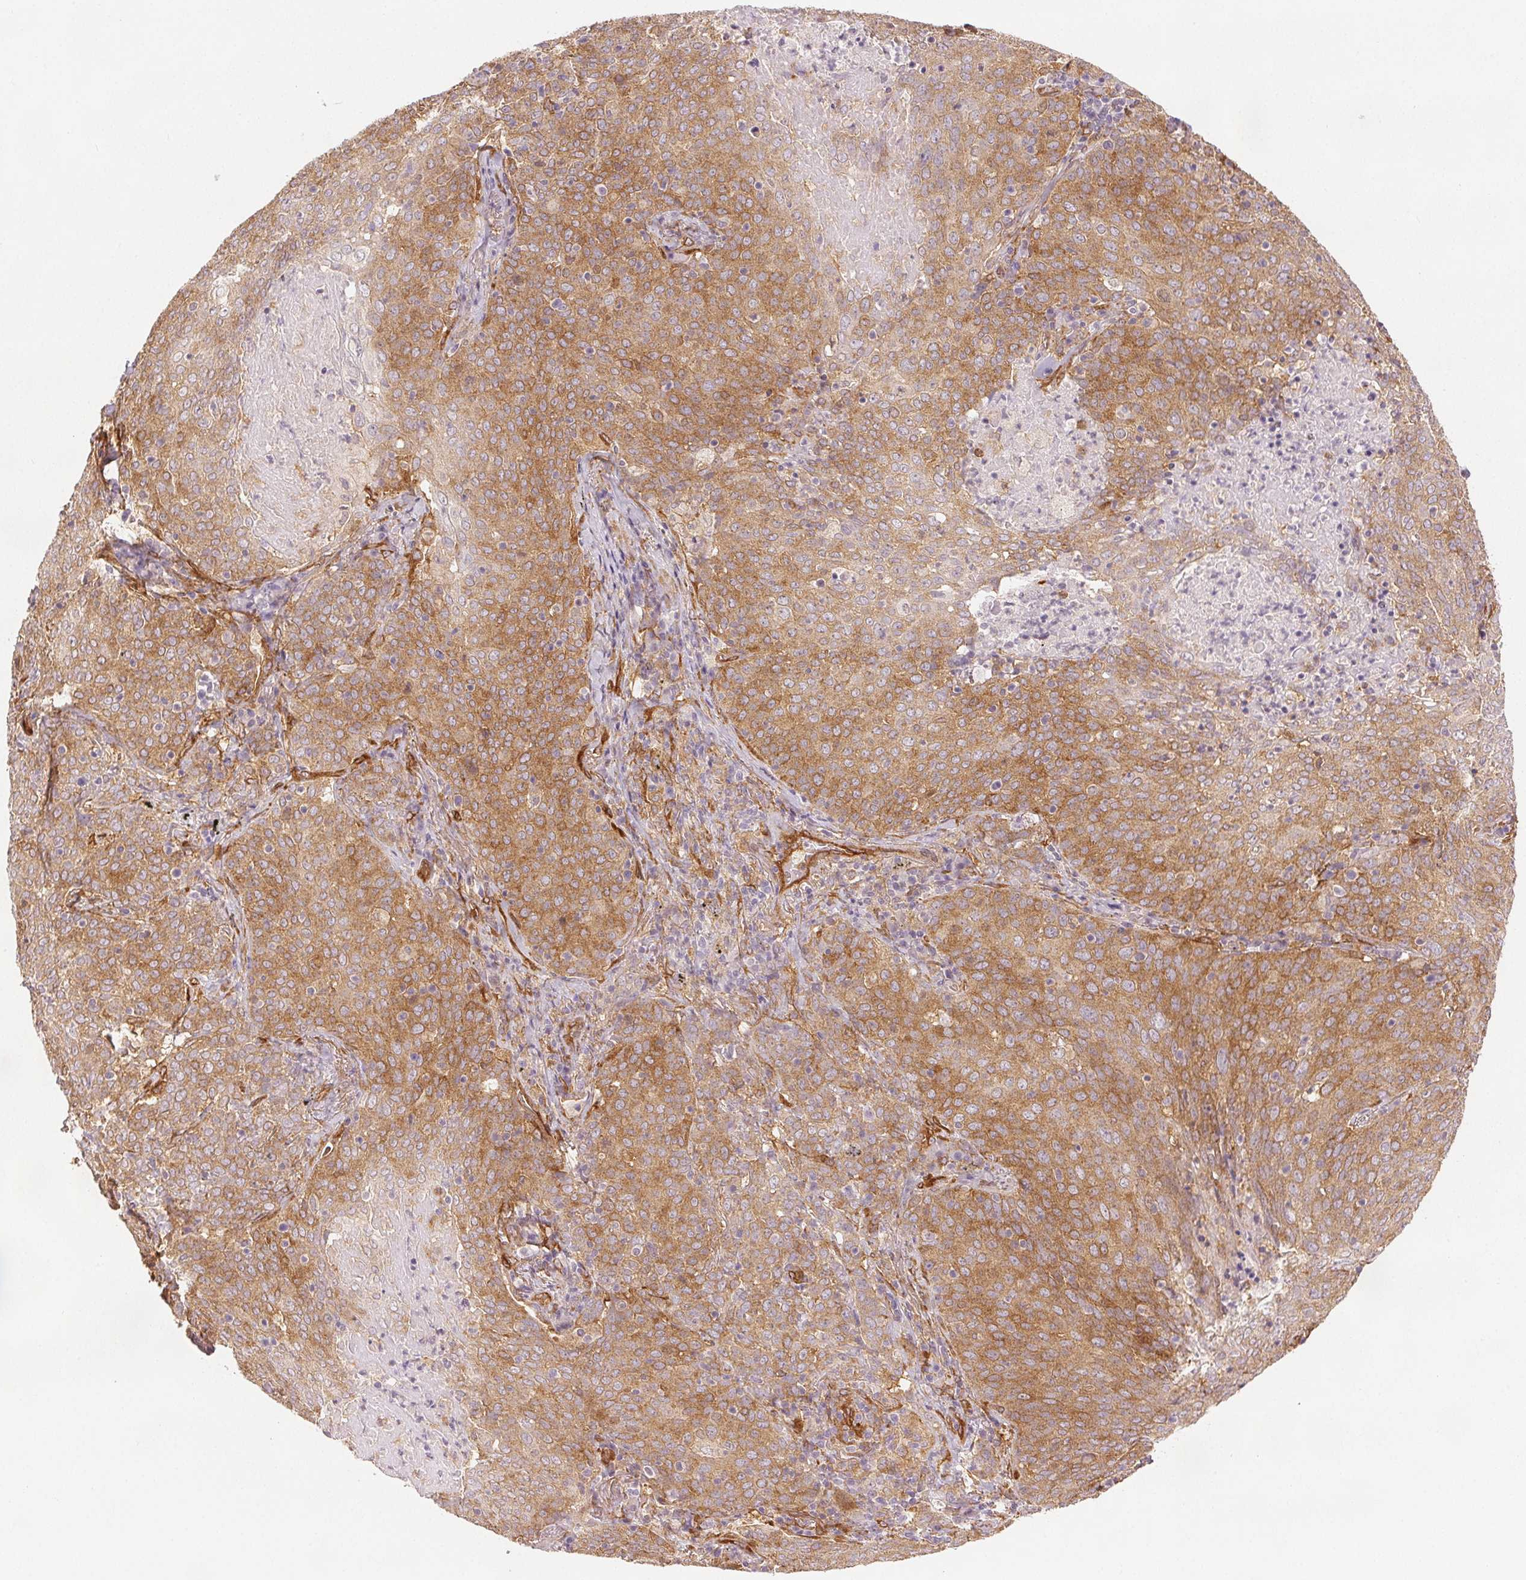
{"staining": {"intensity": "moderate", "quantity": ">75%", "location": "cytoplasmic/membranous"}, "tissue": "lung cancer", "cell_type": "Tumor cells", "image_type": "cancer", "snomed": [{"axis": "morphology", "description": "Squamous cell carcinoma, NOS"}, {"axis": "topography", "description": "Lung"}], "caption": "Immunohistochemical staining of human lung squamous cell carcinoma shows medium levels of moderate cytoplasmic/membranous protein staining in about >75% of tumor cells.", "gene": "DIAPH2", "patient": {"sex": "male", "age": 82}}